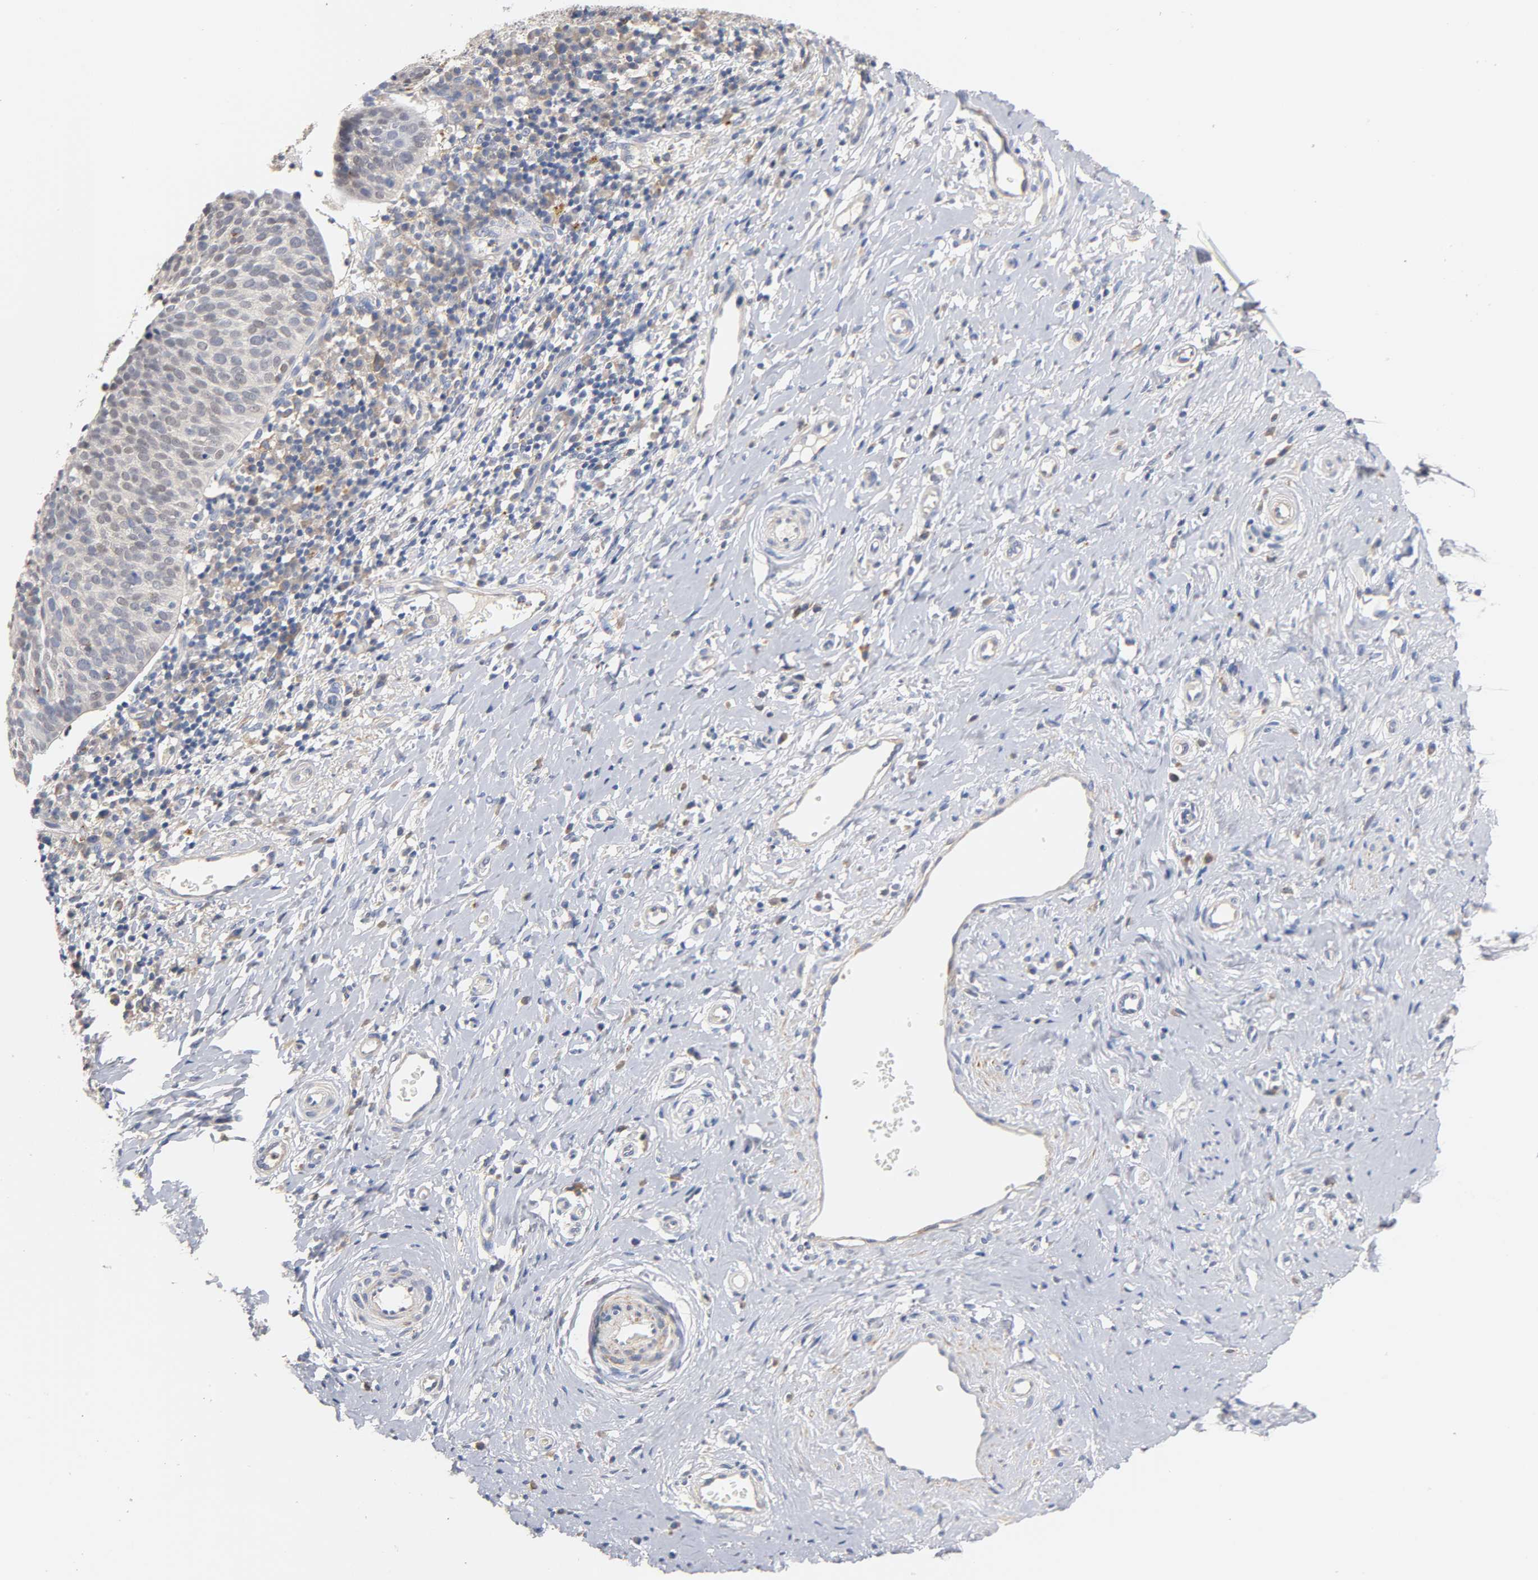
{"staining": {"intensity": "negative", "quantity": "none", "location": "none"}, "tissue": "cervical cancer", "cell_type": "Tumor cells", "image_type": "cancer", "snomed": [{"axis": "morphology", "description": "Normal tissue, NOS"}, {"axis": "morphology", "description": "Squamous cell carcinoma, NOS"}, {"axis": "topography", "description": "Cervix"}], "caption": "An immunohistochemistry (IHC) micrograph of cervical cancer (squamous cell carcinoma) is shown. There is no staining in tumor cells of cervical cancer (squamous cell carcinoma).", "gene": "SEMA5A", "patient": {"sex": "female", "age": 39}}